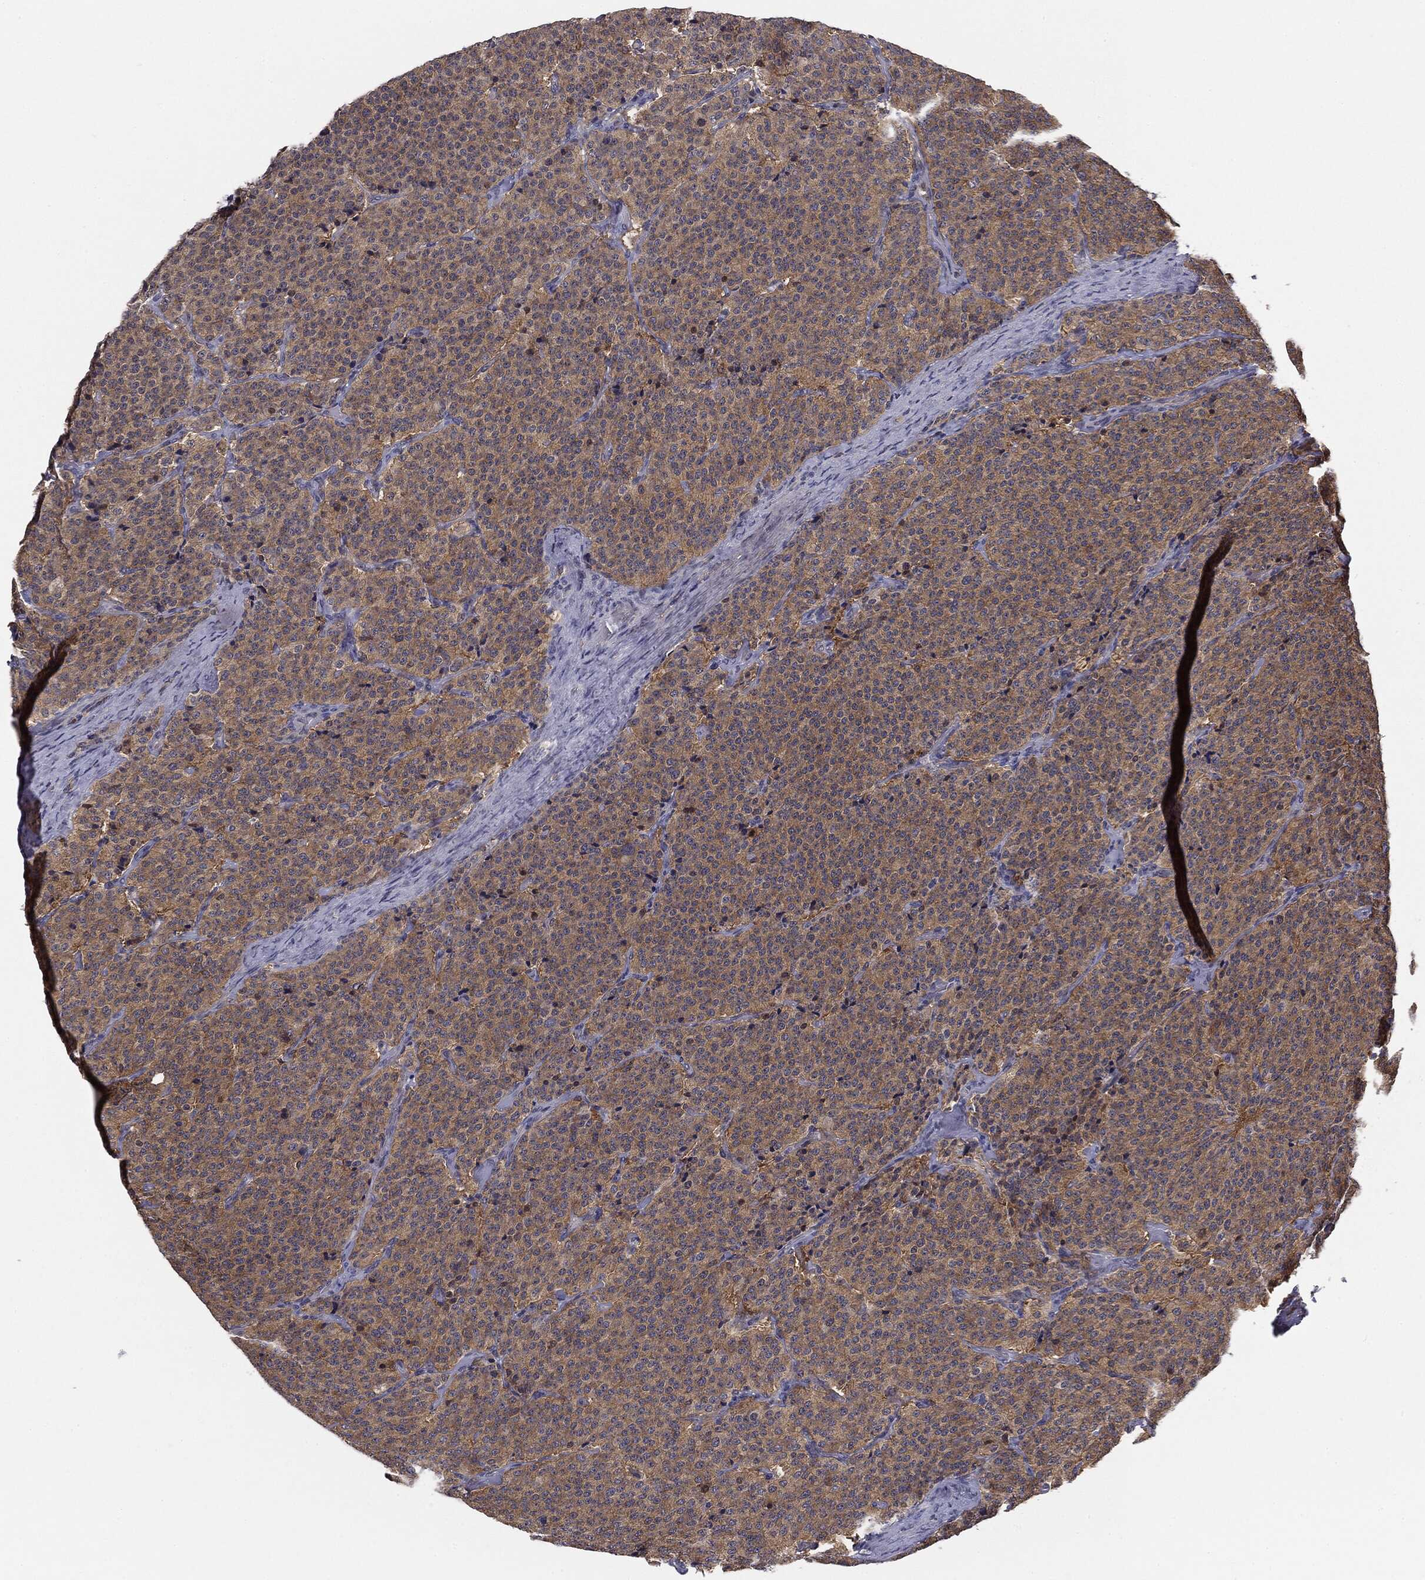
{"staining": {"intensity": "weak", "quantity": ">75%", "location": "cytoplasmic/membranous"}, "tissue": "carcinoid", "cell_type": "Tumor cells", "image_type": "cancer", "snomed": [{"axis": "morphology", "description": "Carcinoid, malignant, NOS"}, {"axis": "topography", "description": "Small intestine"}], "caption": "Immunohistochemical staining of carcinoid displays low levels of weak cytoplasmic/membranous protein staining in approximately >75% of tumor cells. The protein is shown in brown color, while the nuclei are stained blue.", "gene": "KRT7", "patient": {"sex": "female", "age": 58}}